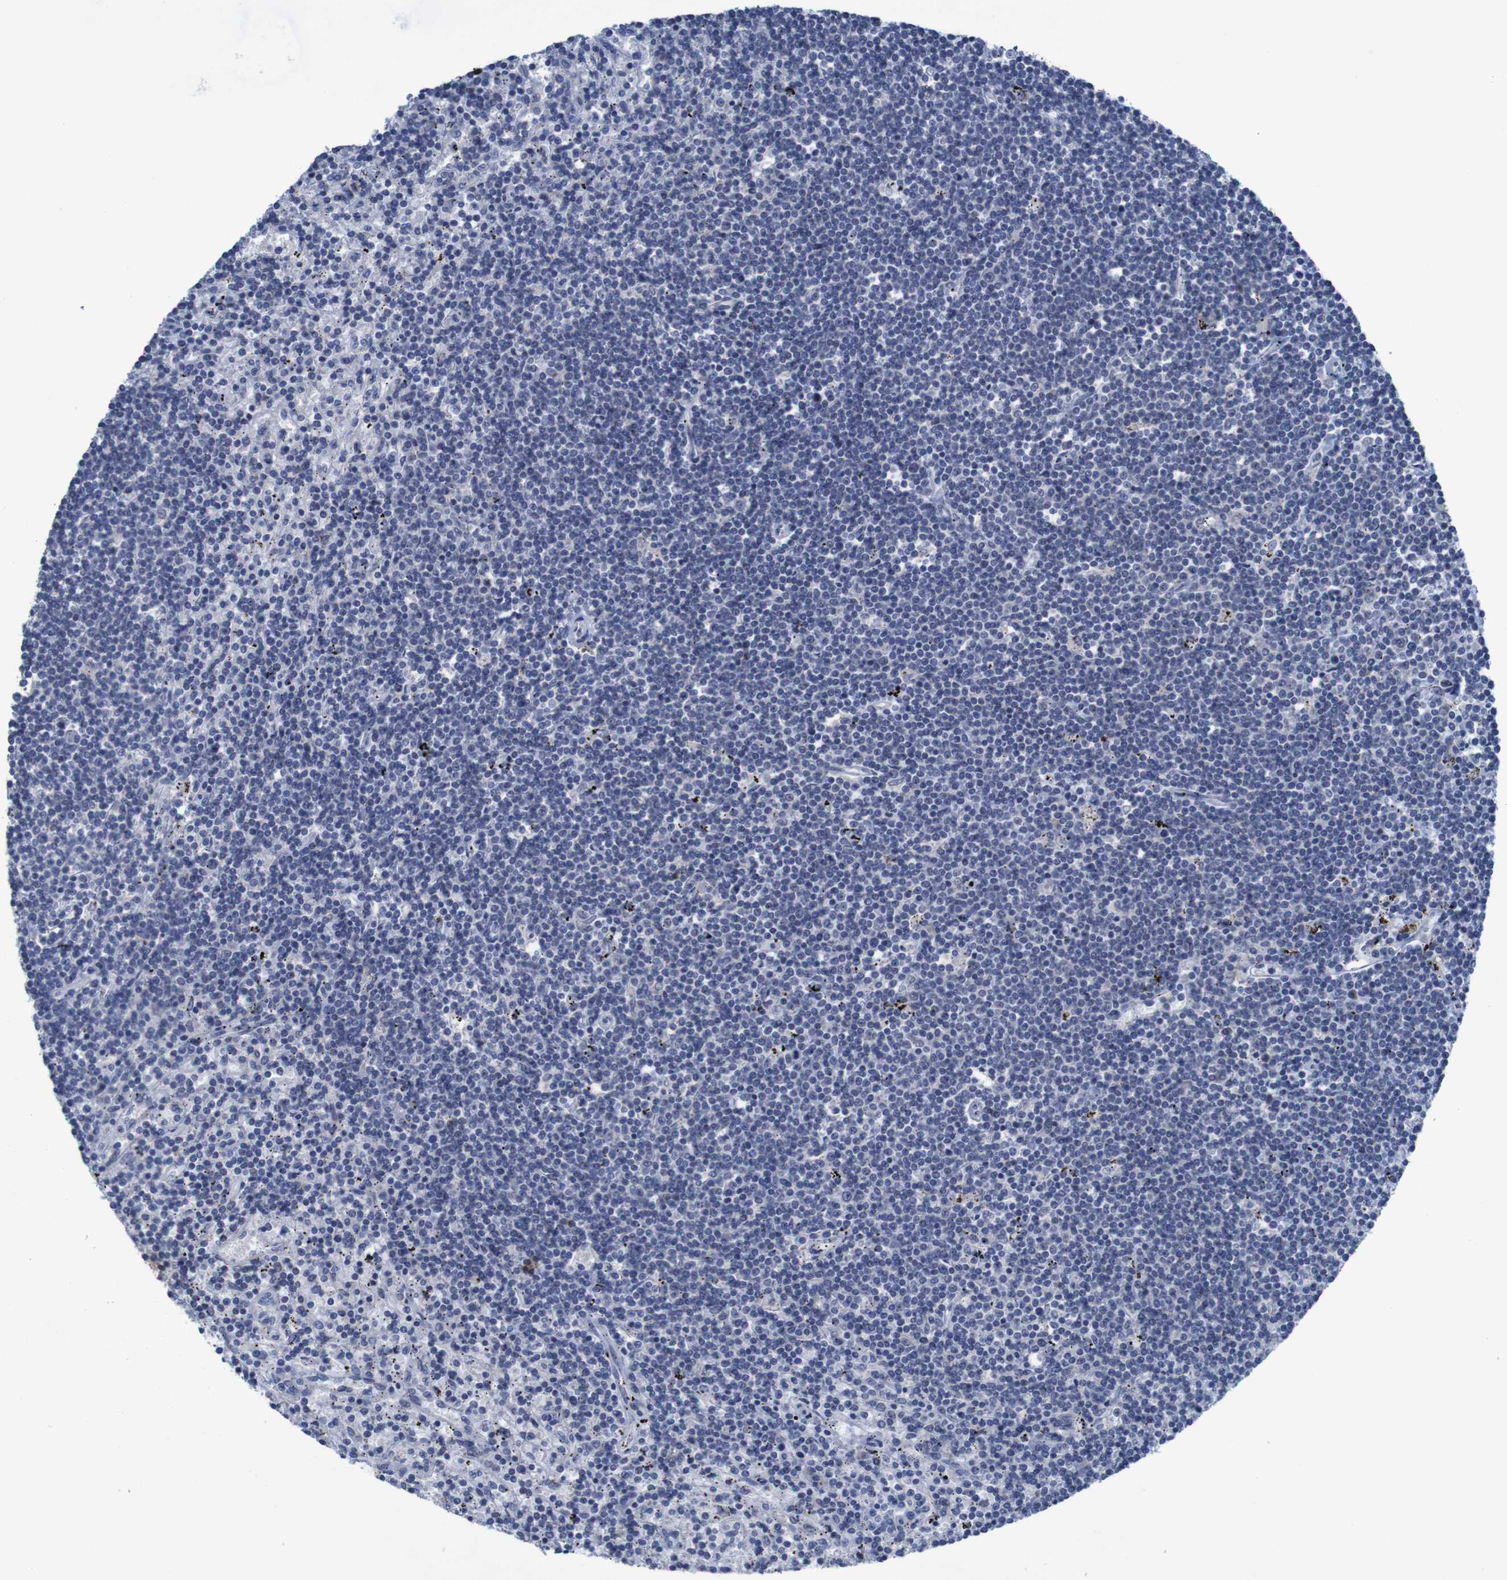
{"staining": {"intensity": "negative", "quantity": "none", "location": "none"}, "tissue": "lymphoma", "cell_type": "Tumor cells", "image_type": "cancer", "snomed": [{"axis": "morphology", "description": "Malignant lymphoma, non-Hodgkin's type, Low grade"}, {"axis": "topography", "description": "Spleen"}], "caption": "An IHC micrograph of low-grade malignant lymphoma, non-Hodgkin's type is shown. There is no staining in tumor cells of low-grade malignant lymphoma, non-Hodgkin's type.", "gene": "CLDN18", "patient": {"sex": "male", "age": 76}}